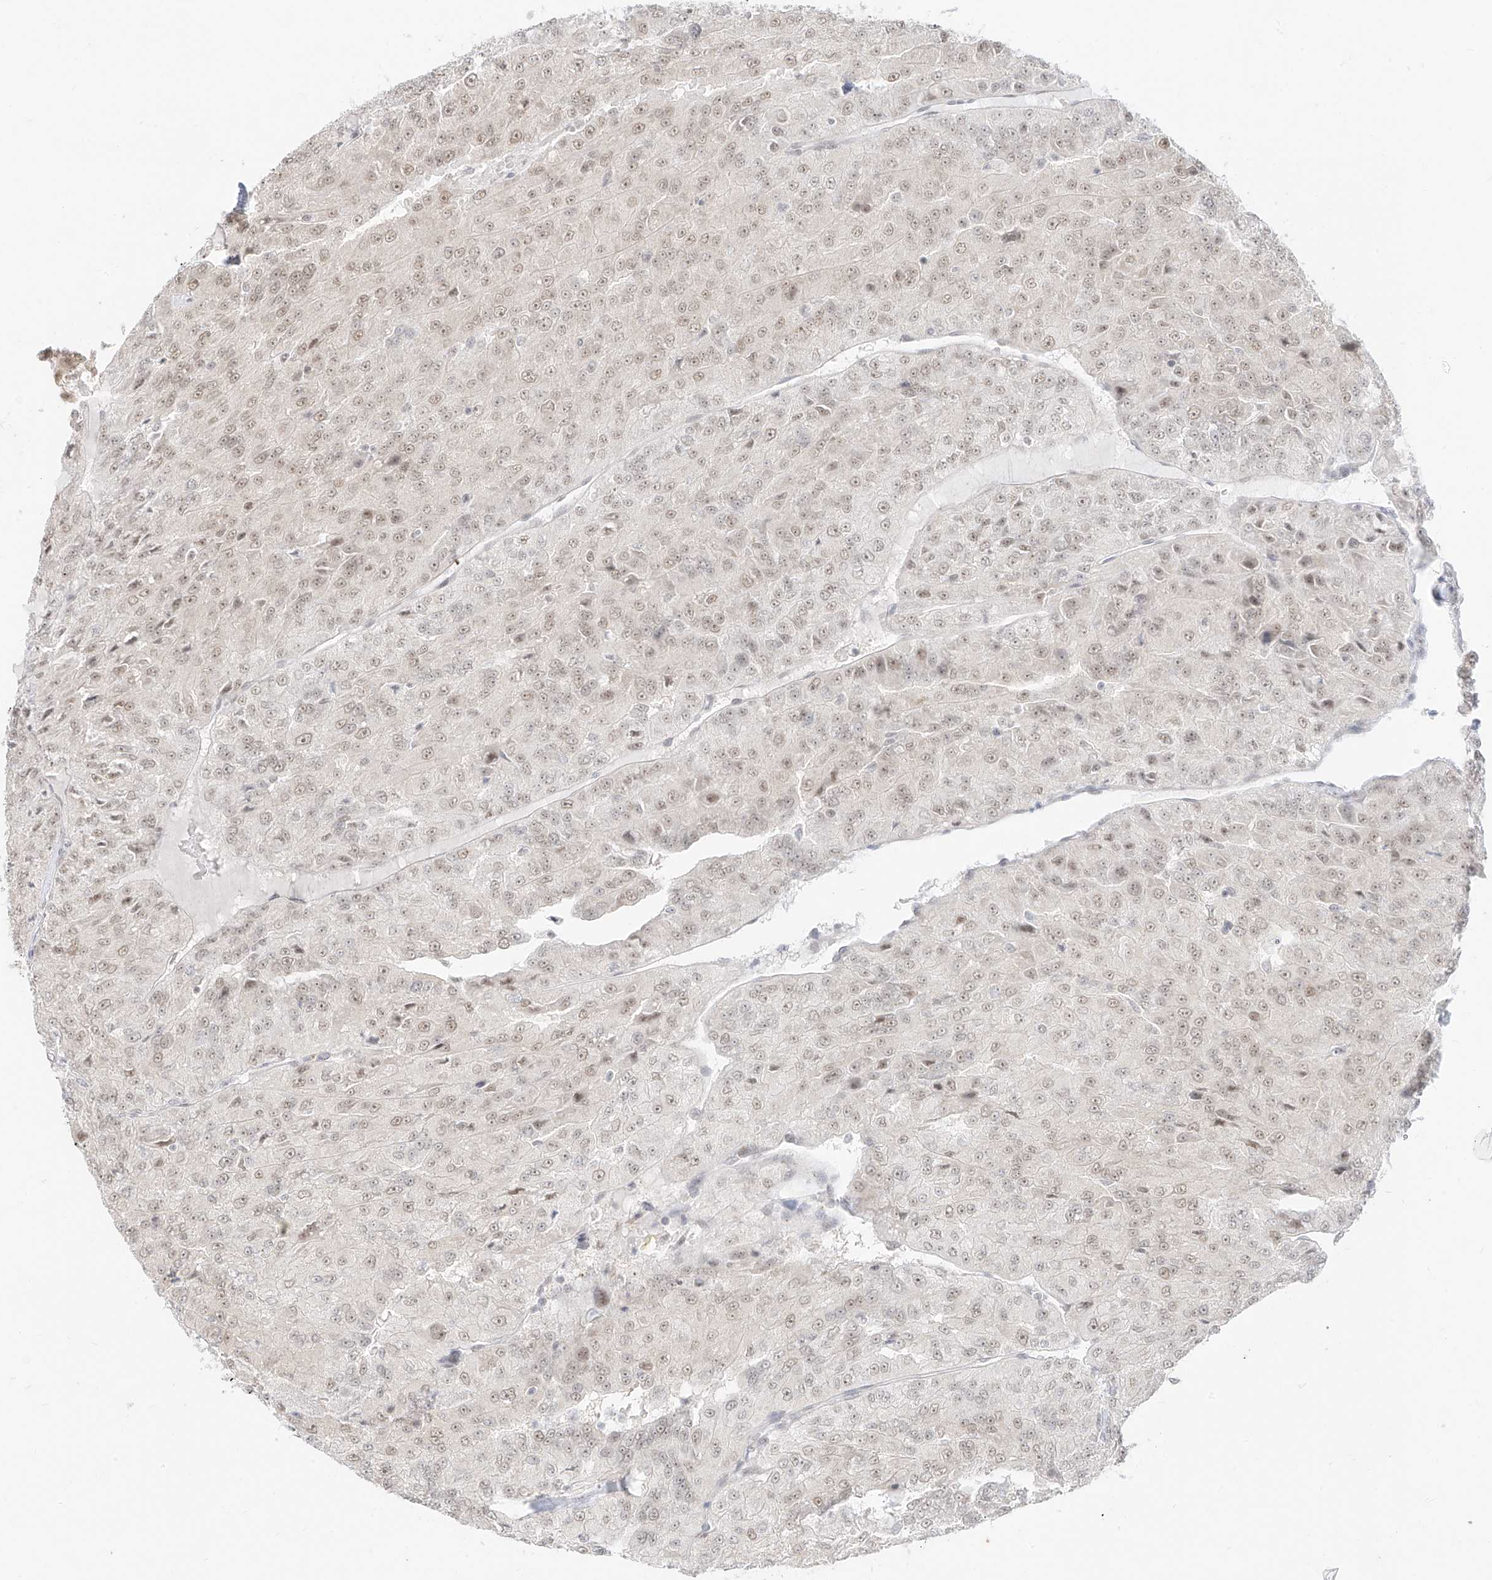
{"staining": {"intensity": "weak", "quantity": ">75%", "location": "nuclear"}, "tissue": "renal cancer", "cell_type": "Tumor cells", "image_type": "cancer", "snomed": [{"axis": "morphology", "description": "Adenocarcinoma, NOS"}, {"axis": "topography", "description": "Kidney"}], "caption": "This histopathology image displays immunohistochemistry (IHC) staining of renal cancer, with low weak nuclear expression in approximately >75% of tumor cells.", "gene": "SUPT5H", "patient": {"sex": "female", "age": 63}}